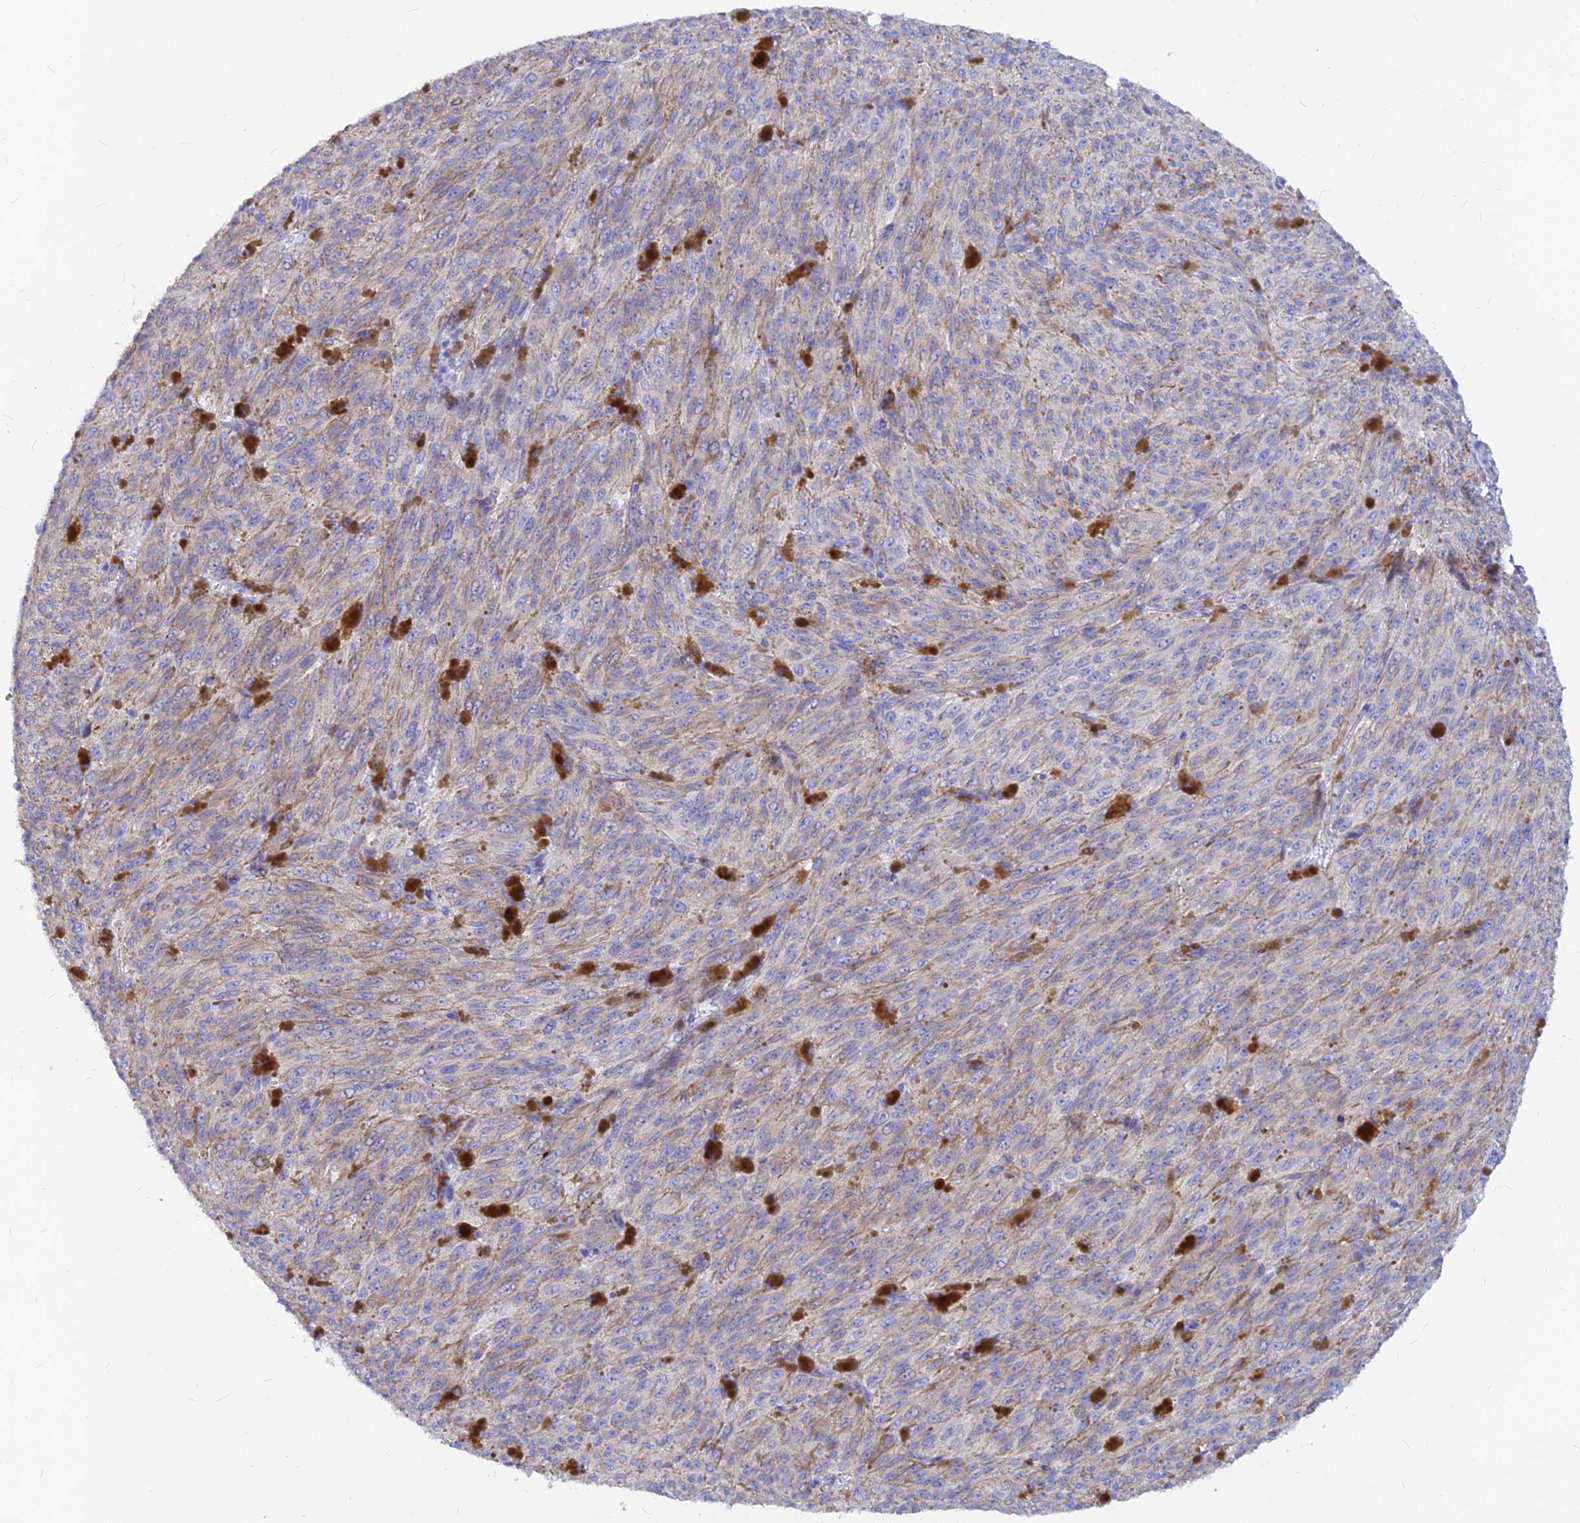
{"staining": {"intensity": "negative", "quantity": "none", "location": "none"}, "tissue": "melanoma", "cell_type": "Tumor cells", "image_type": "cancer", "snomed": [{"axis": "morphology", "description": "Malignant melanoma, NOS"}, {"axis": "topography", "description": "Skin"}], "caption": "A high-resolution micrograph shows immunohistochemistry (IHC) staining of melanoma, which displays no significant positivity in tumor cells. Nuclei are stained in blue.", "gene": "CNOT6", "patient": {"sex": "female", "age": 52}}